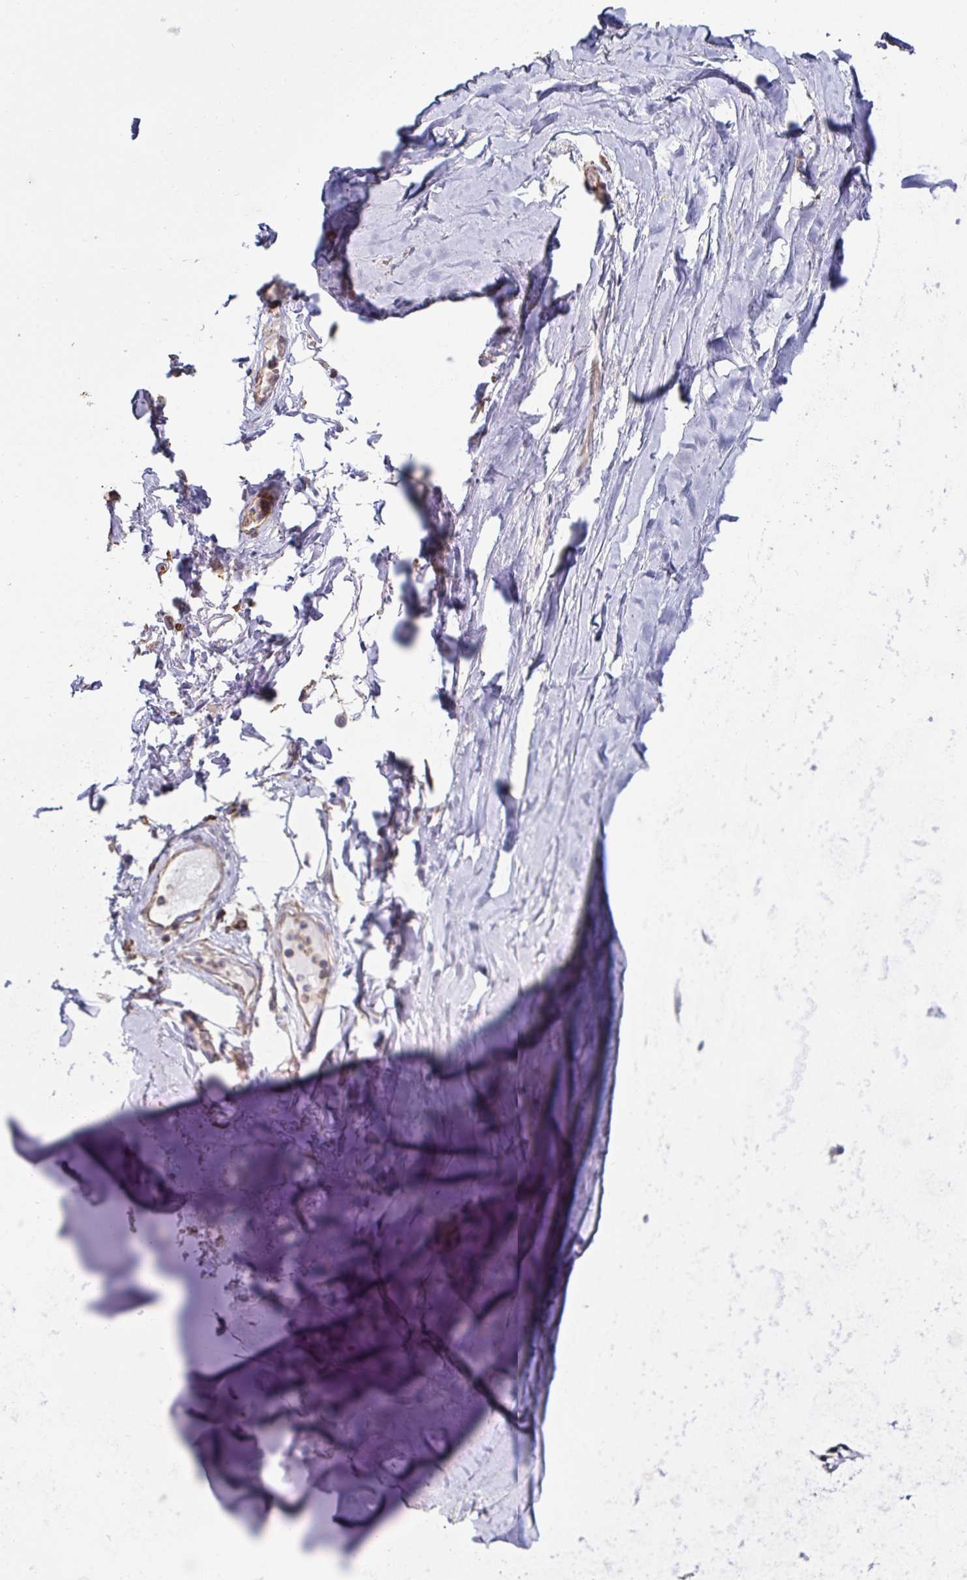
{"staining": {"intensity": "negative", "quantity": "none", "location": "none"}, "tissue": "soft tissue", "cell_type": "Chondrocytes", "image_type": "normal", "snomed": [{"axis": "morphology", "description": "Normal tissue, NOS"}, {"axis": "topography", "description": "Cartilage tissue"}, {"axis": "topography", "description": "Nasopharynx"}, {"axis": "topography", "description": "Thyroid gland"}], "caption": "IHC of benign human soft tissue reveals no staining in chondrocytes. The staining is performed using DAB brown chromogen with nuclei counter-stained in using hematoxylin.", "gene": "DZANK1", "patient": {"sex": "male", "age": 63}}